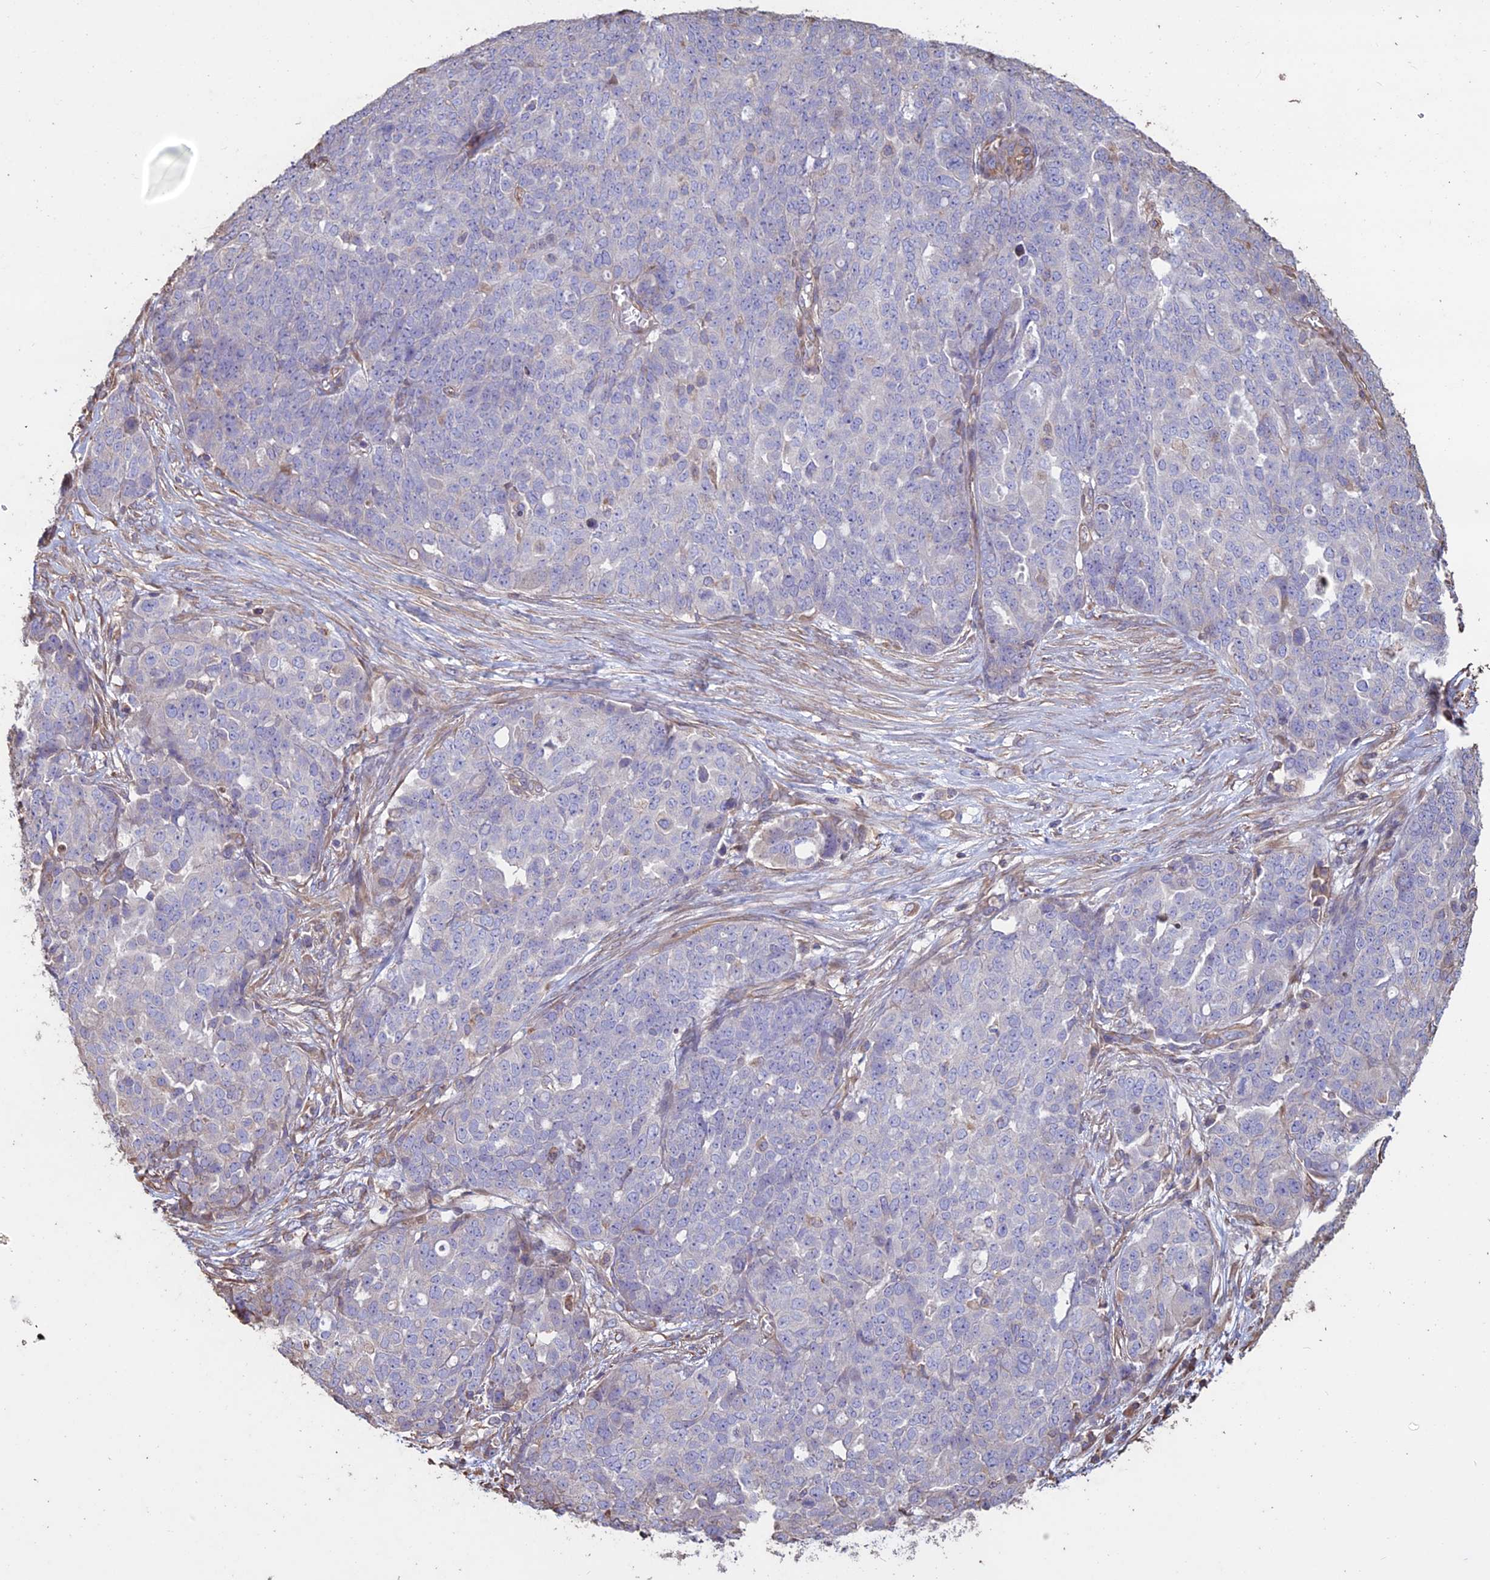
{"staining": {"intensity": "negative", "quantity": "none", "location": "none"}, "tissue": "ovarian cancer", "cell_type": "Tumor cells", "image_type": "cancer", "snomed": [{"axis": "morphology", "description": "Cystadenocarcinoma, serous, NOS"}, {"axis": "topography", "description": "Soft tissue"}, {"axis": "topography", "description": "Ovary"}], "caption": "Ovarian cancer stained for a protein using immunohistochemistry shows no positivity tumor cells.", "gene": "CCDC148", "patient": {"sex": "female", "age": 57}}